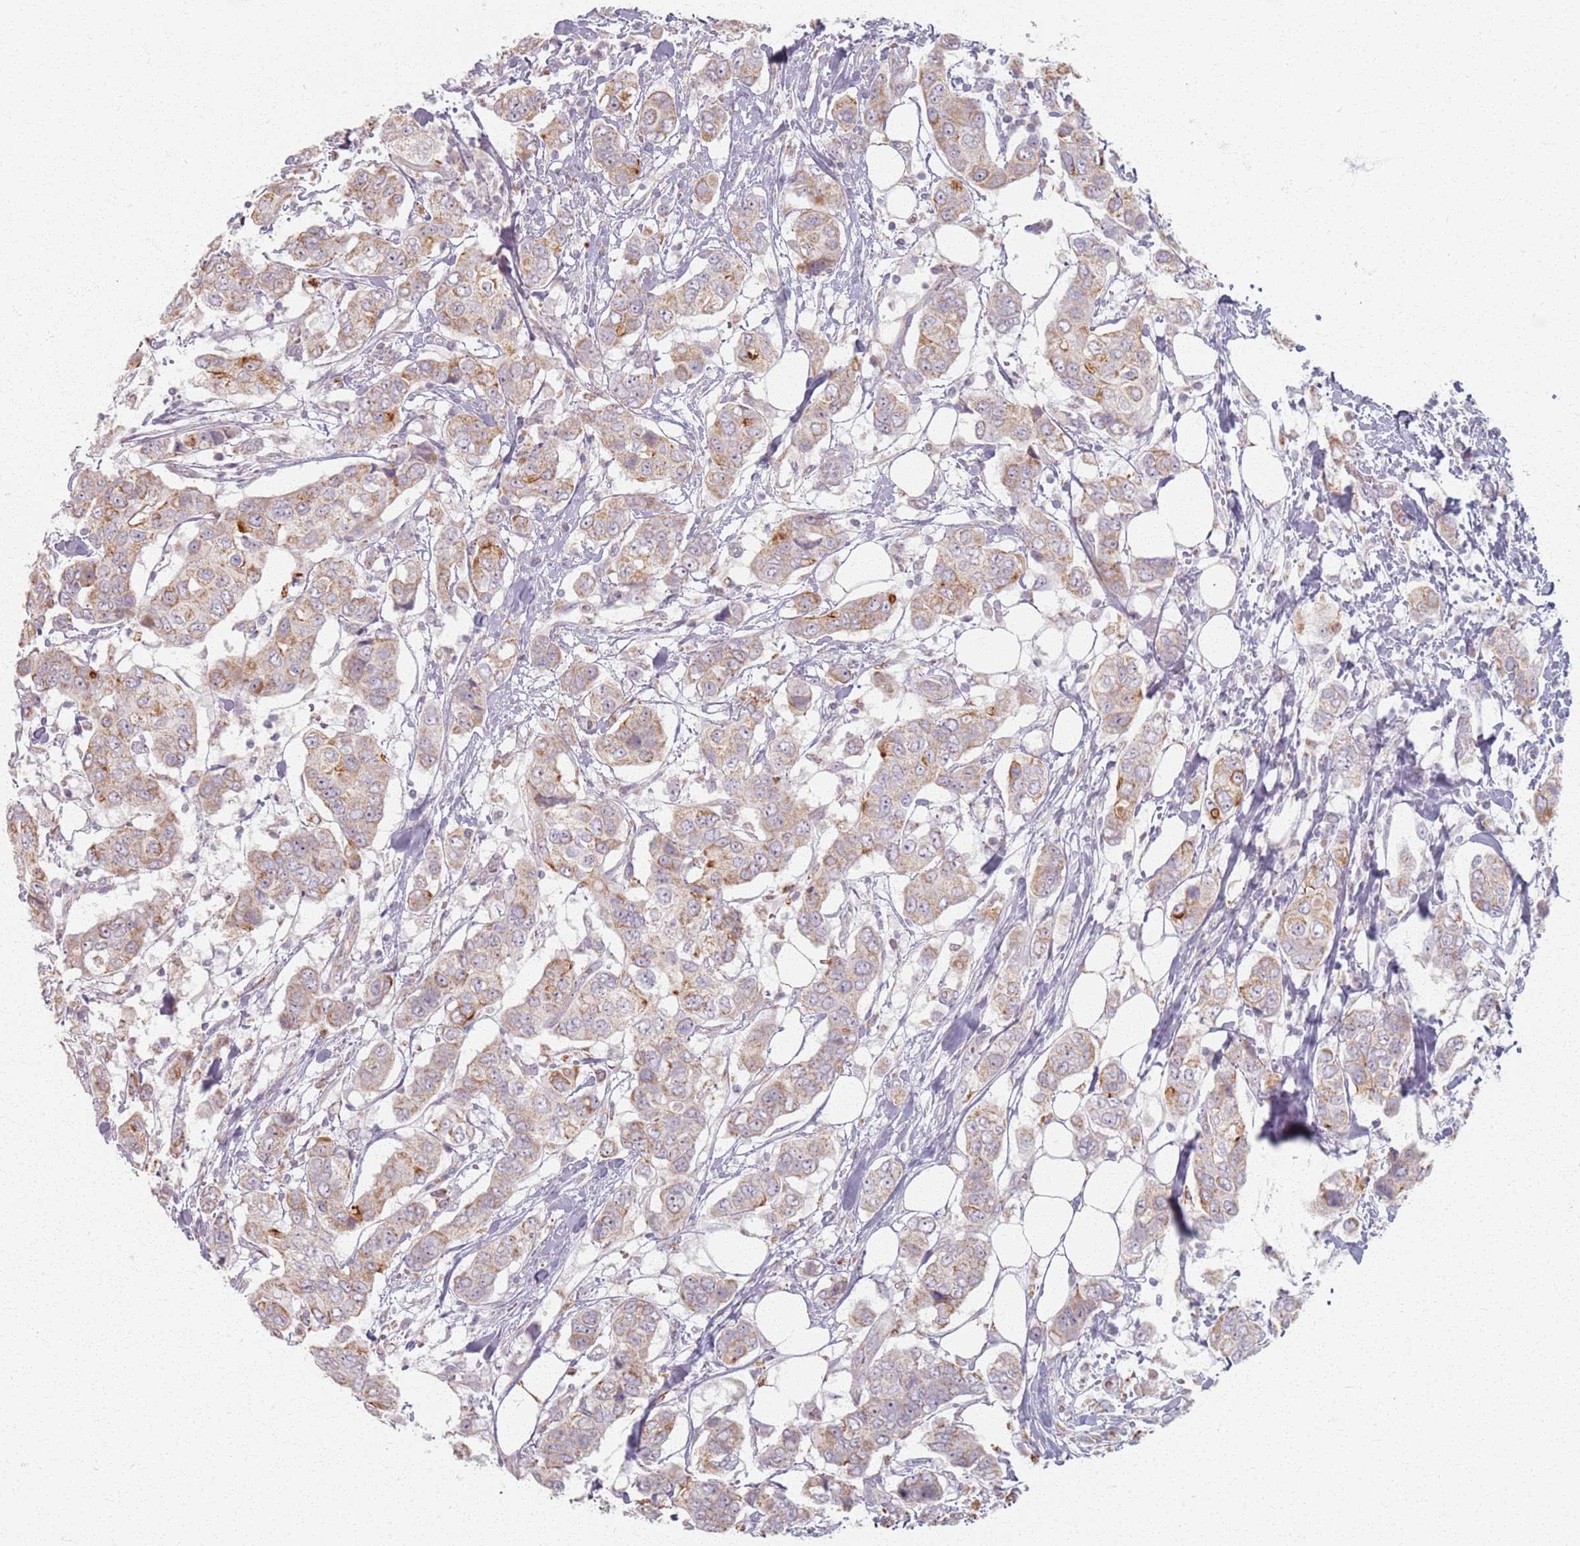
{"staining": {"intensity": "weak", "quantity": "25%-75%", "location": "cytoplasmic/membranous"}, "tissue": "breast cancer", "cell_type": "Tumor cells", "image_type": "cancer", "snomed": [{"axis": "morphology", "description": "Lobular carcinoma"}, {"axis": "topography", "description": "Breast"}], "caption": "The histopathology image demonstrates a brown stain indicating the presence of a protein in the cytoplasmic/membranous of tumor cells in lobular carcinoma (breast).", "gene": "PKD2L2", "patient": {"sex": "female", "age": 51}}